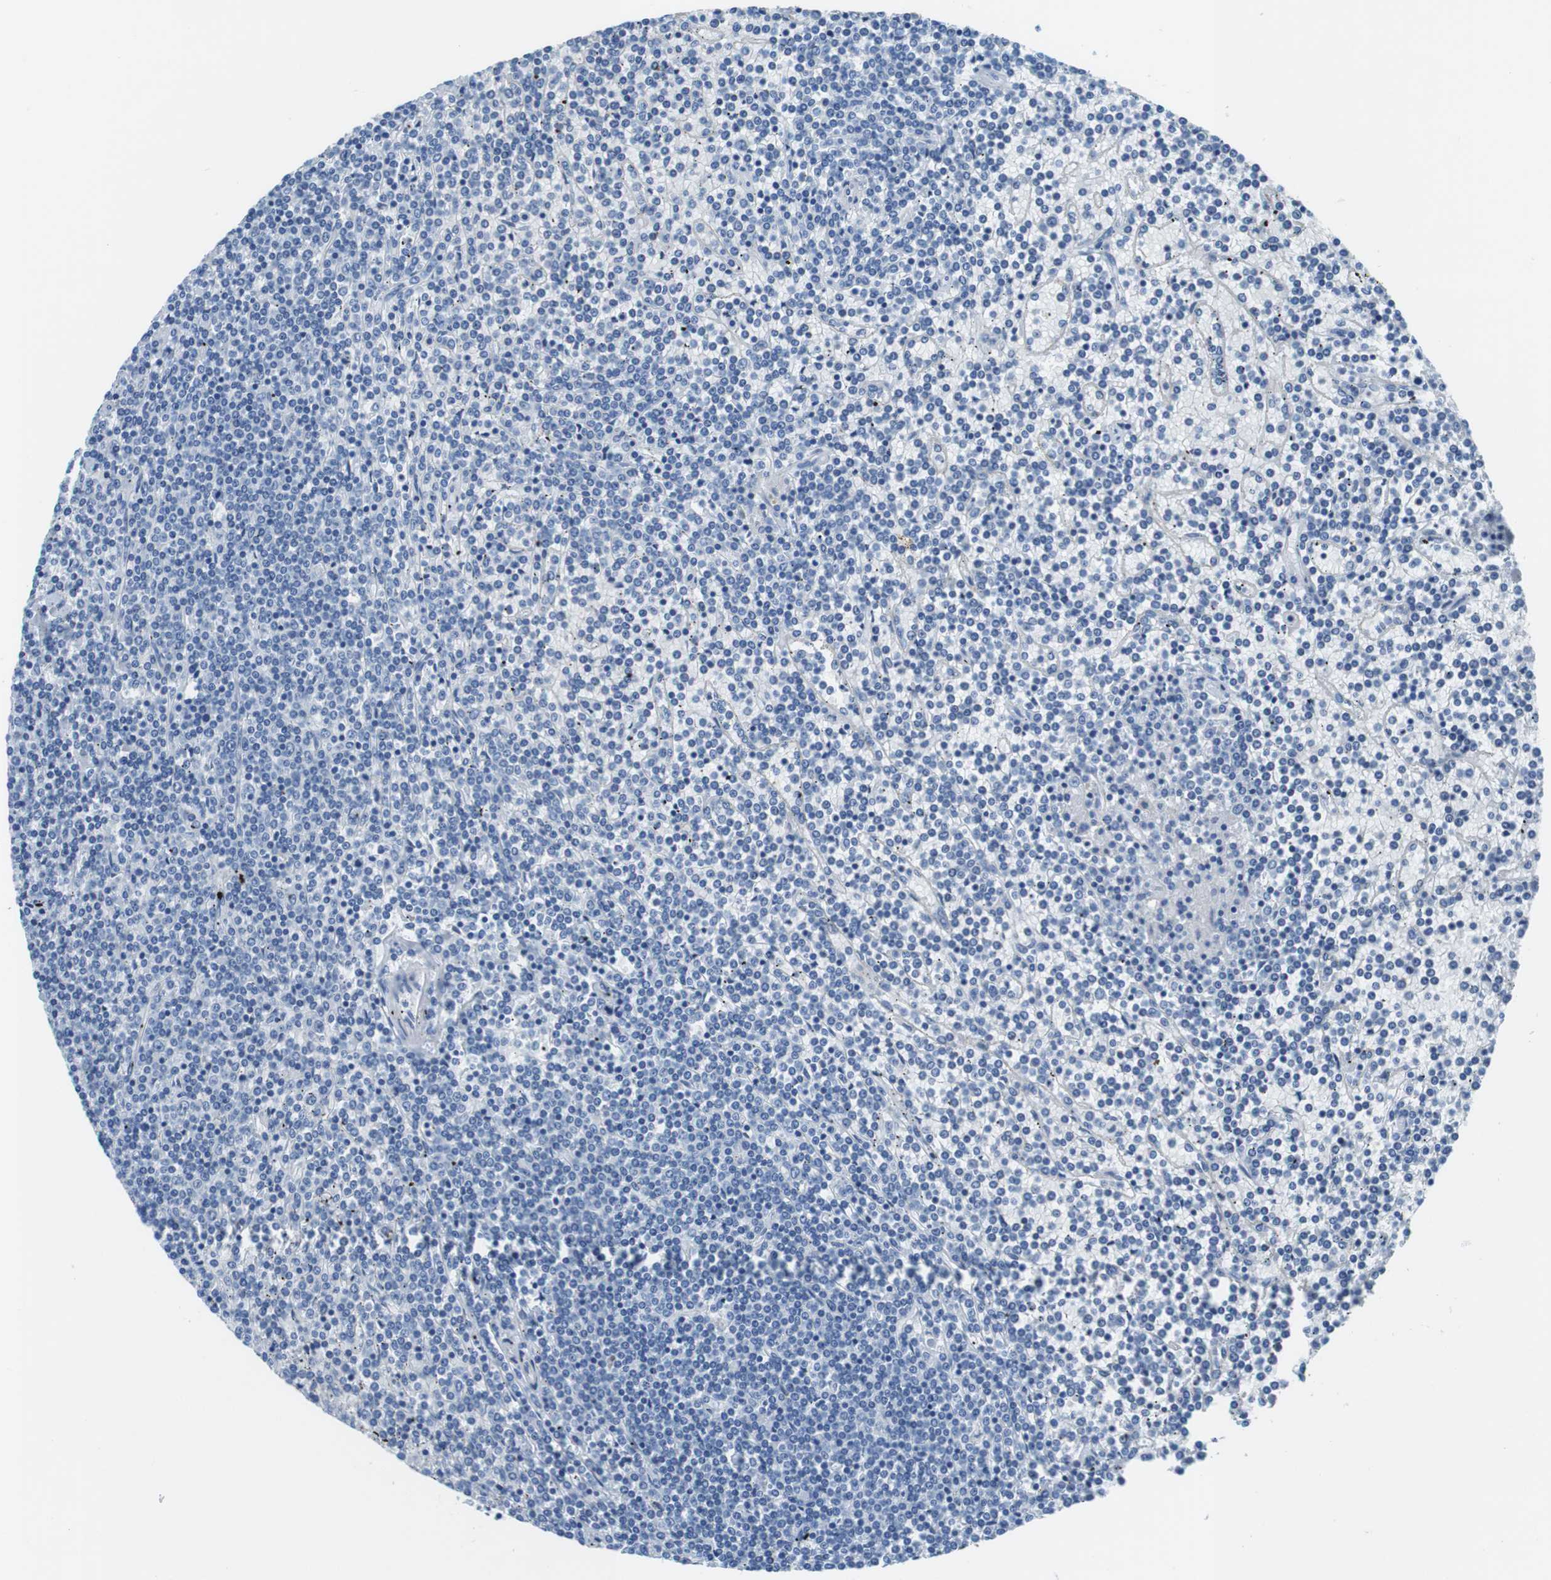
{"staining": {"intensity": "negative", "quantity": "none", "location": "none"}, "tissue": "lymphoma", "cell_type": "Tumor cells", "image_type": "cancer", "snomed": [{"axis": "morphology", "description": "Malignant lymphoma, non-Hodgkin's type, Low grade"}, {"axis": "topography", "description": "Spleen"}], "caption": "An image of malignant lymphoma, non-Hodgkin's type (low-grade) stained for a protein displays no brown staining in tumor cells.", "gene": "SLC6A6", "patient": {"sex": "female", "age": 19}}